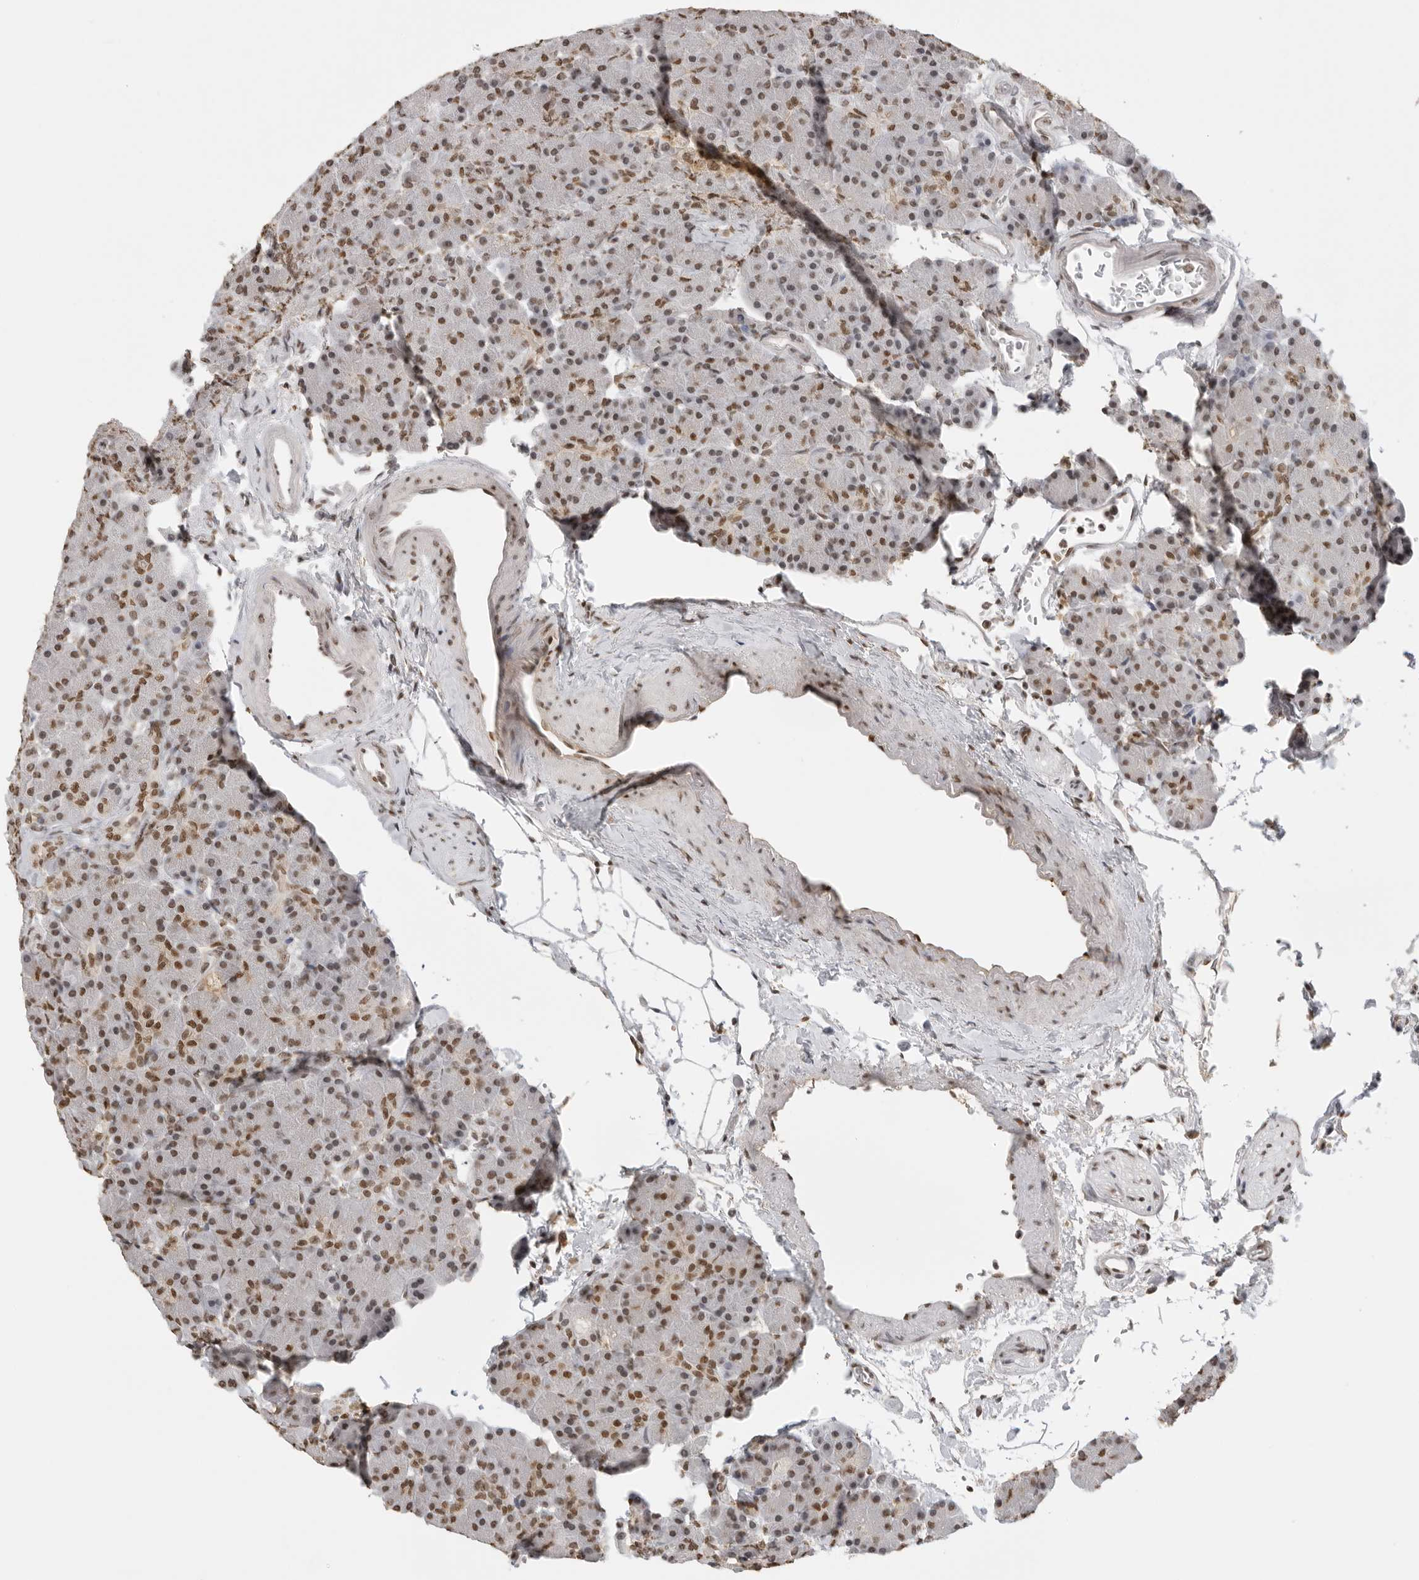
{"staining": {"intensity": "moderate", "quantity": ">75%", "location": "nuclear"}, "tissue": "pancreas", "cell_type": "Exocrine glandular cells", "image_type": "normal", "snomed": [{"axis": "morphology", "description": "Normal tissue, NOS"}, {"axis": "topography", "description": "Pancreas"}], "caption": "Exocrine glandular cells exhibit medium levels of moderate nuclear expression in about >75% of cells in unremarkable human pancreas.", "gene": "RPA2", "patient": {"sex": "female", "age": 43}}